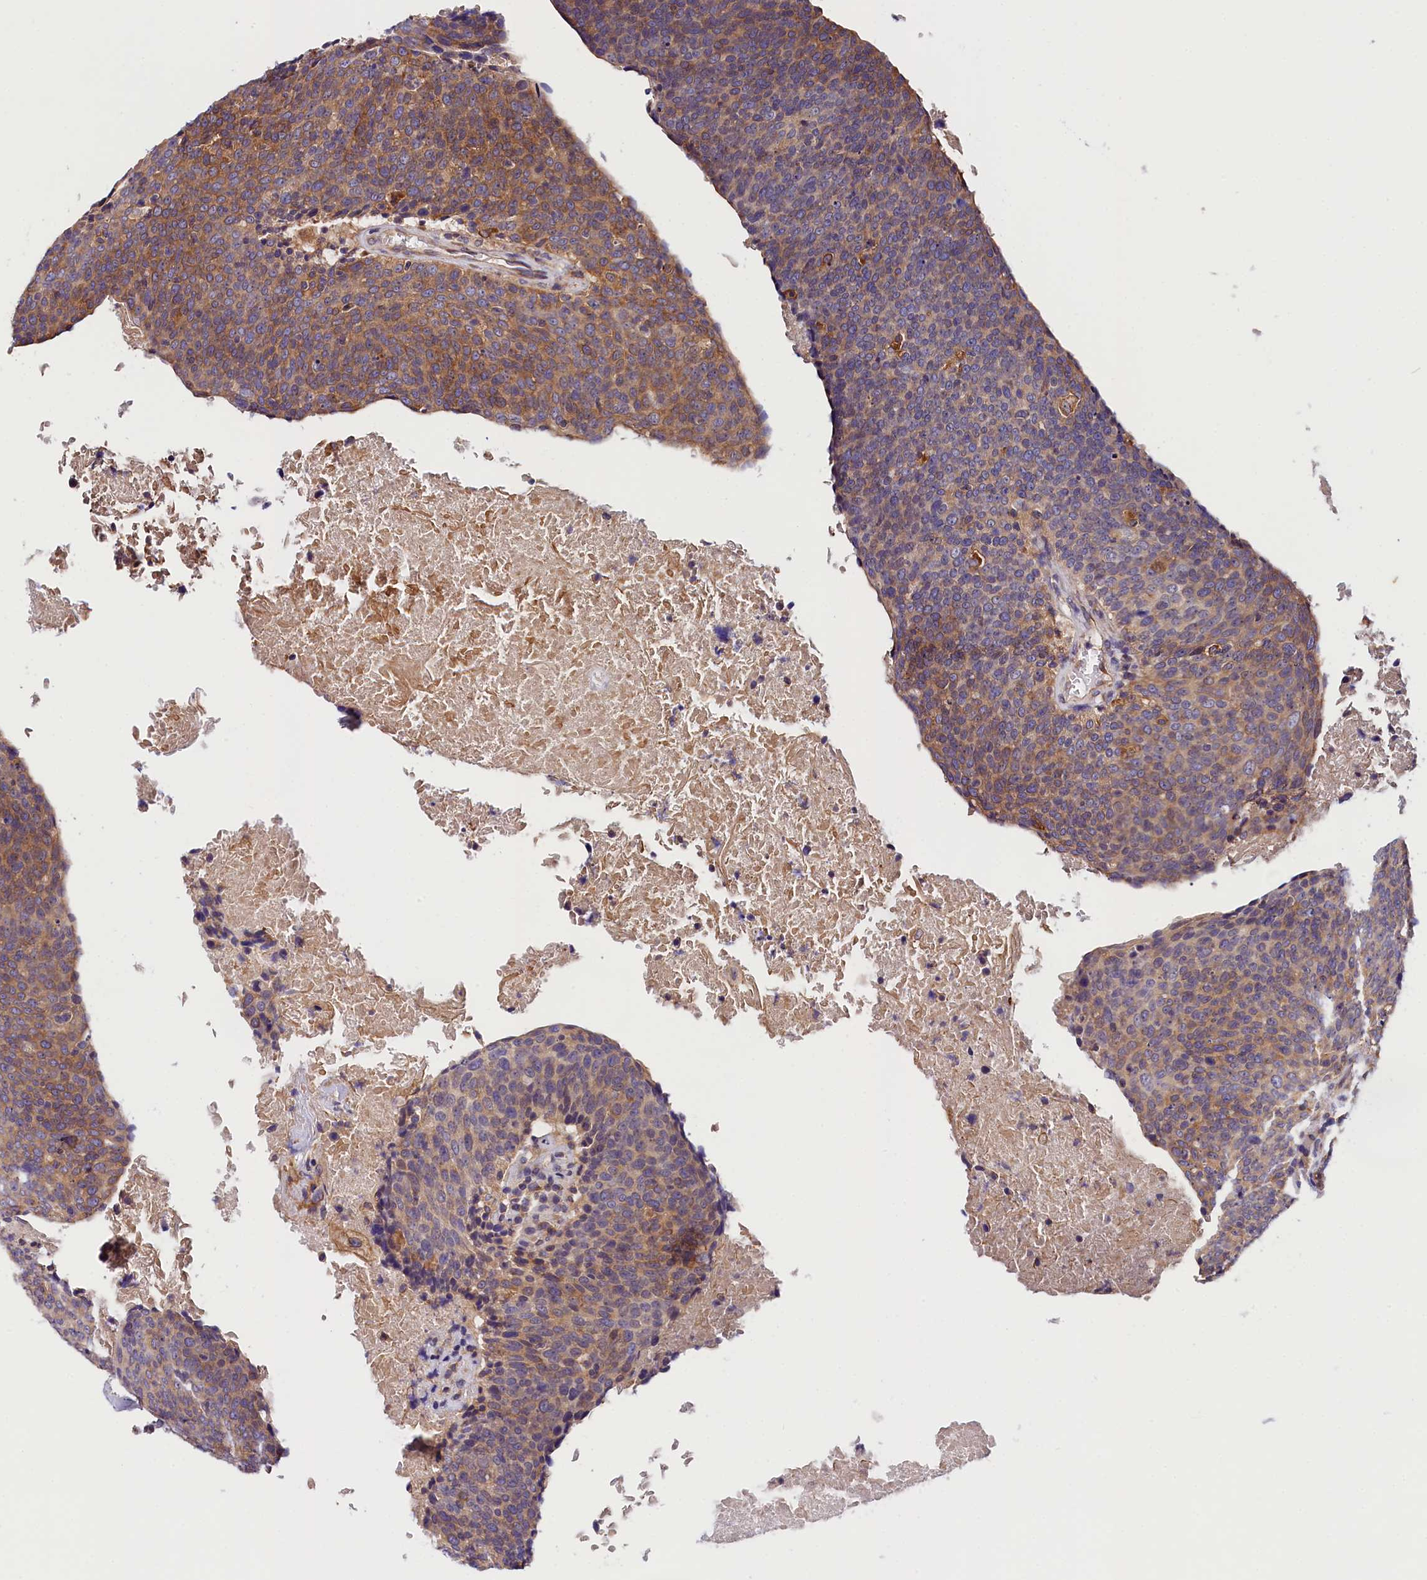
{"staining": {"intensity": "moderate", "quantity": "25%-75%", "location": "cytoplasmic/membranous"}, "tissue": "head and neck cancer", "cell_type": "Tumor cells", "image_type": "cancer", "snomed": [{"axis": "morphology", "description": "Squamous cell carcinoma, NOS"}, {"axis": "morphology", "description": "Squamous cell carcinoma, metastatic, NOS"}, {"axis": "topography", "description": "Lymph node"}, {"axis": "topography", "description": "Head-Neck"}], "caption": "This photomicrograph demonstrates IHC staining of metastatic squamous cell carcinoma (head and neck), with medium moderate cytoplasmic/membranous staining in approximately 25%-75% of tumor cells.", "gene": "OAS3", "patient": {"sex": "male", "age": 62}}